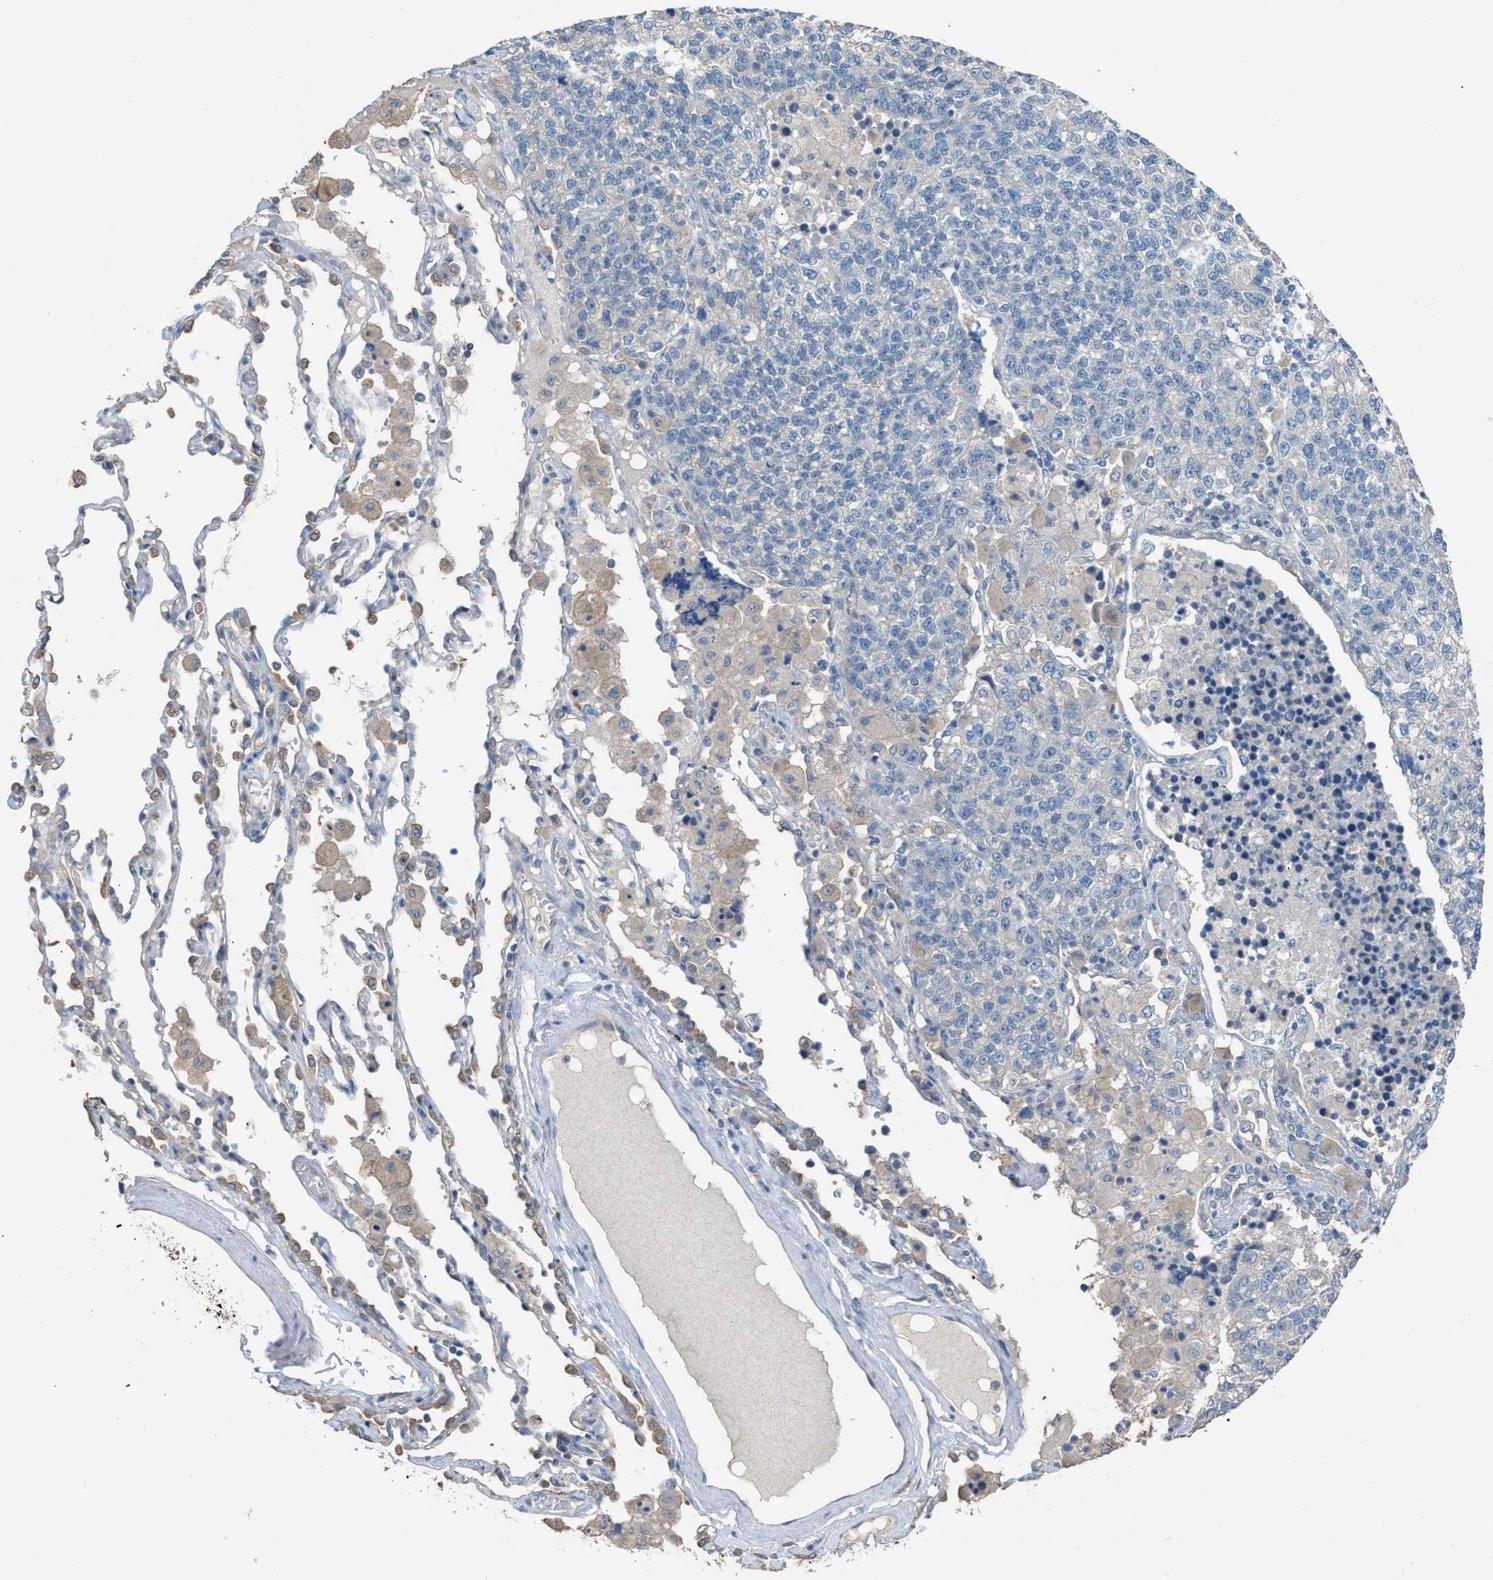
{"staining": {"intensity": "negative", "quantity": "none", "location": "none"}, "tissue": "lung cancer", "cell_type": "Tumor cells", "image_type": "cancer", "snomed": [{"axis": "morphology", "description": "Adenocarcinoma, NOS"}, {"axis": "topography", "description": "Lung"}], "caption": "Lung adenocarcinoma was stained to show a protein in brown. There is no significant positivity in tumor cells.", "gene": "NQO2", "patient": {"sex": "male", "age": 49}}